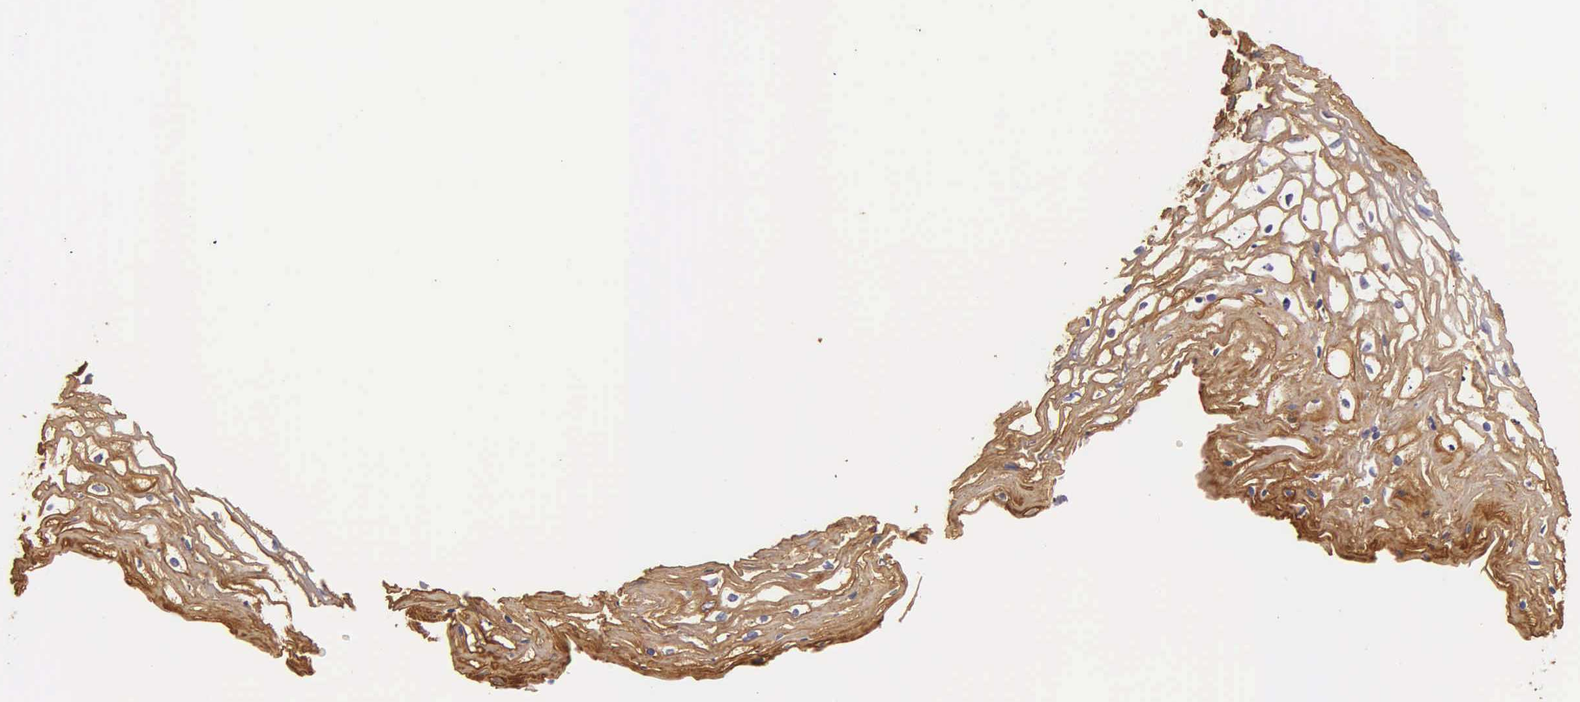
{"staining": {"intensity": "moderate", "quantity": ">75%", "location": "cytoplasmic/membranous"}, "tissue": "vagina", "cell_type": "Squamous epithelial cells", "image_type": "normal", "snomed": [{"axis": "morphology", "description": "Normal tissue, NOS"}, {"axis": "topography", "description": "Vagina"}], "caption": "High-power microscopy captured an immunohistochemistry micrograph of benign vagina, revealing moderate cytoplasmic/membranous positivity in approximately >75% of squamous epithelial cells.", "gene": "KRT14", "patient": {"sex": "female", "age": 68}}